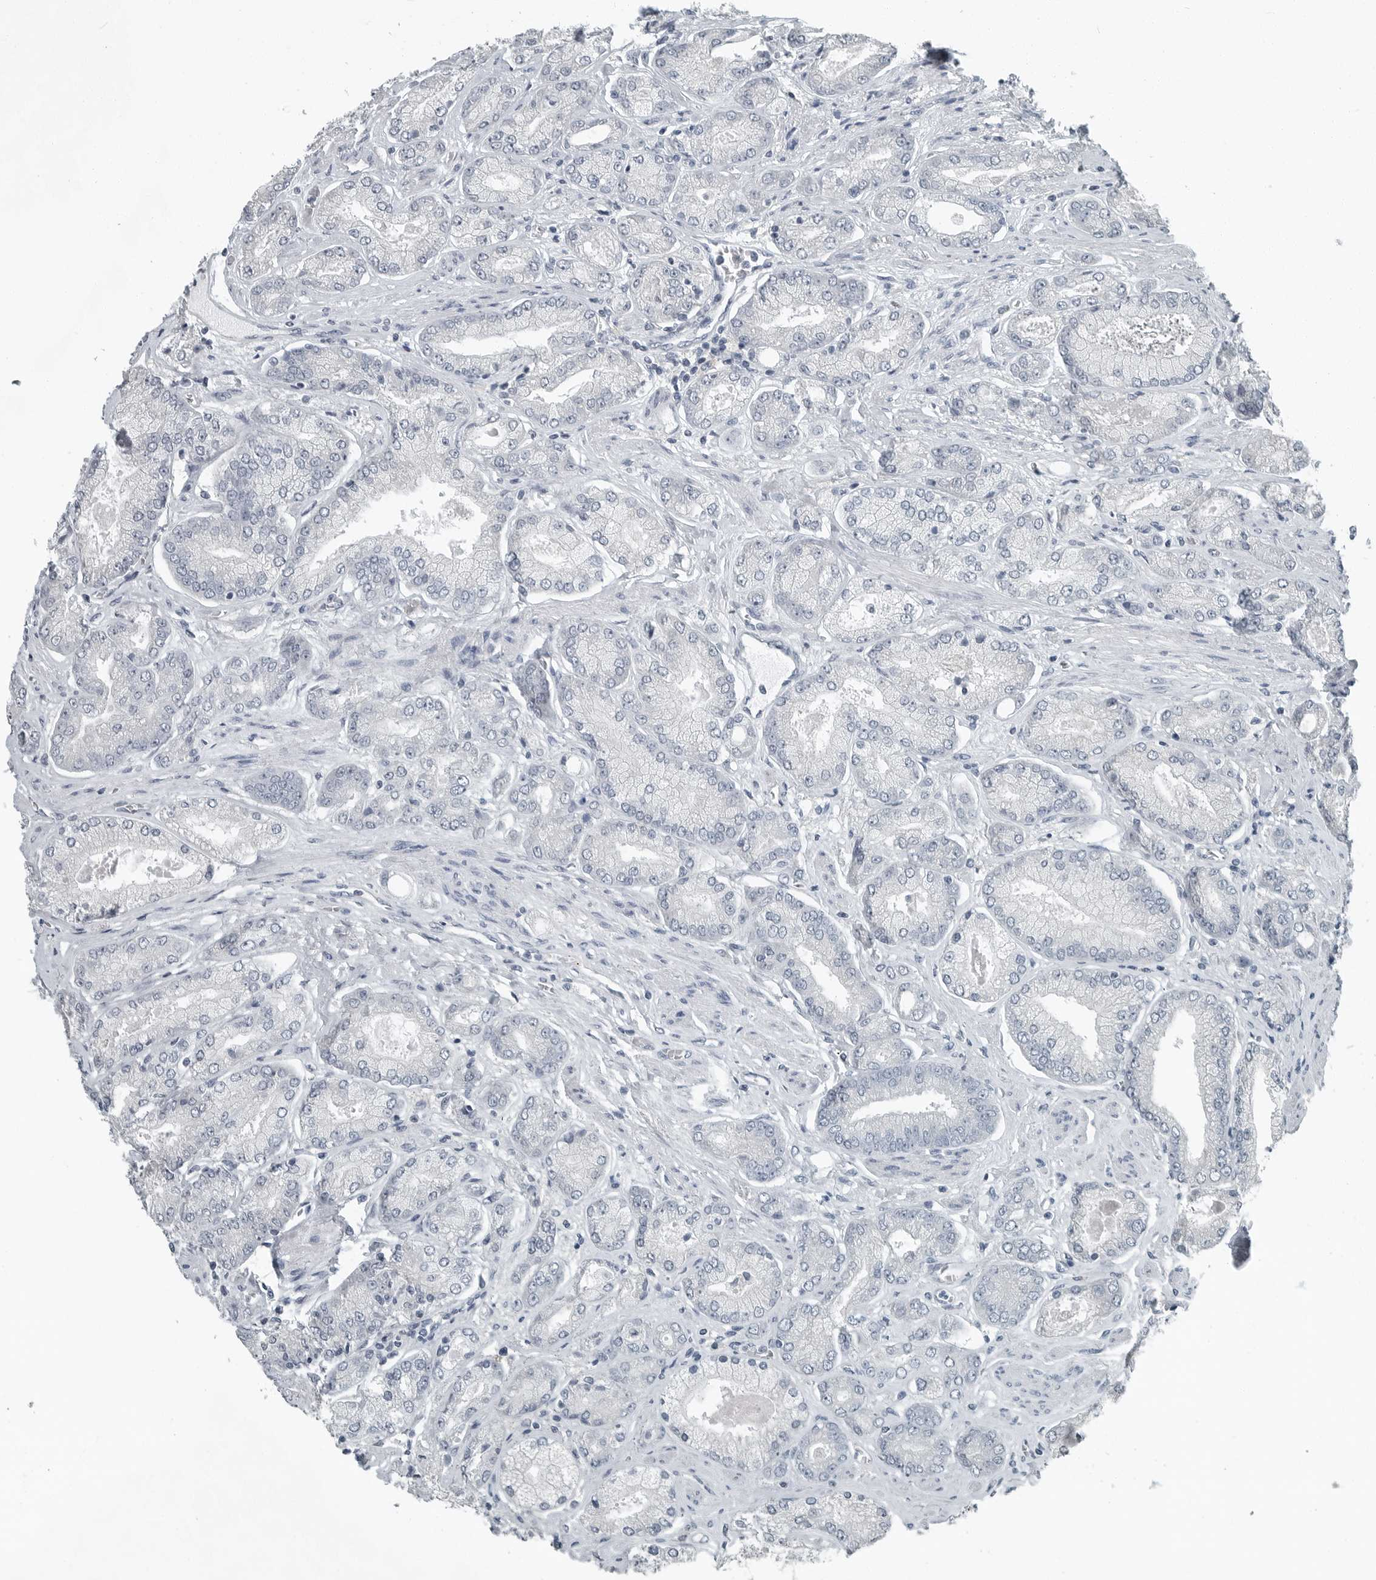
{"staining": {"intensity": "negative", "quantity": "none", "location": "none"}, "tissue": "prostate cancer", "cell_type": "Tumor cells", "image_type": "cancer", "snomed": [{"axis": "morphology", "description": "Adenocarcinoma, High grade"}, {"axis": "topography", "description": "Prostate"}], "caption": "IHC image of neoplastic tissue: human prostate cancer (high-grade adenocarcinoma) stained with DAB (3,3'-diaminobenzidine) demonstrates no significant protein expression in tumor cells. (Stains: DAB (3,3'-diaminobenzidine) immunohistochemistry (IHC) with hematoxylin counter stain, Microscopy: brightfield microscopy at high magnification).", "gene": "KYAT1", "patient": {"sex": "male", "age": 58}}